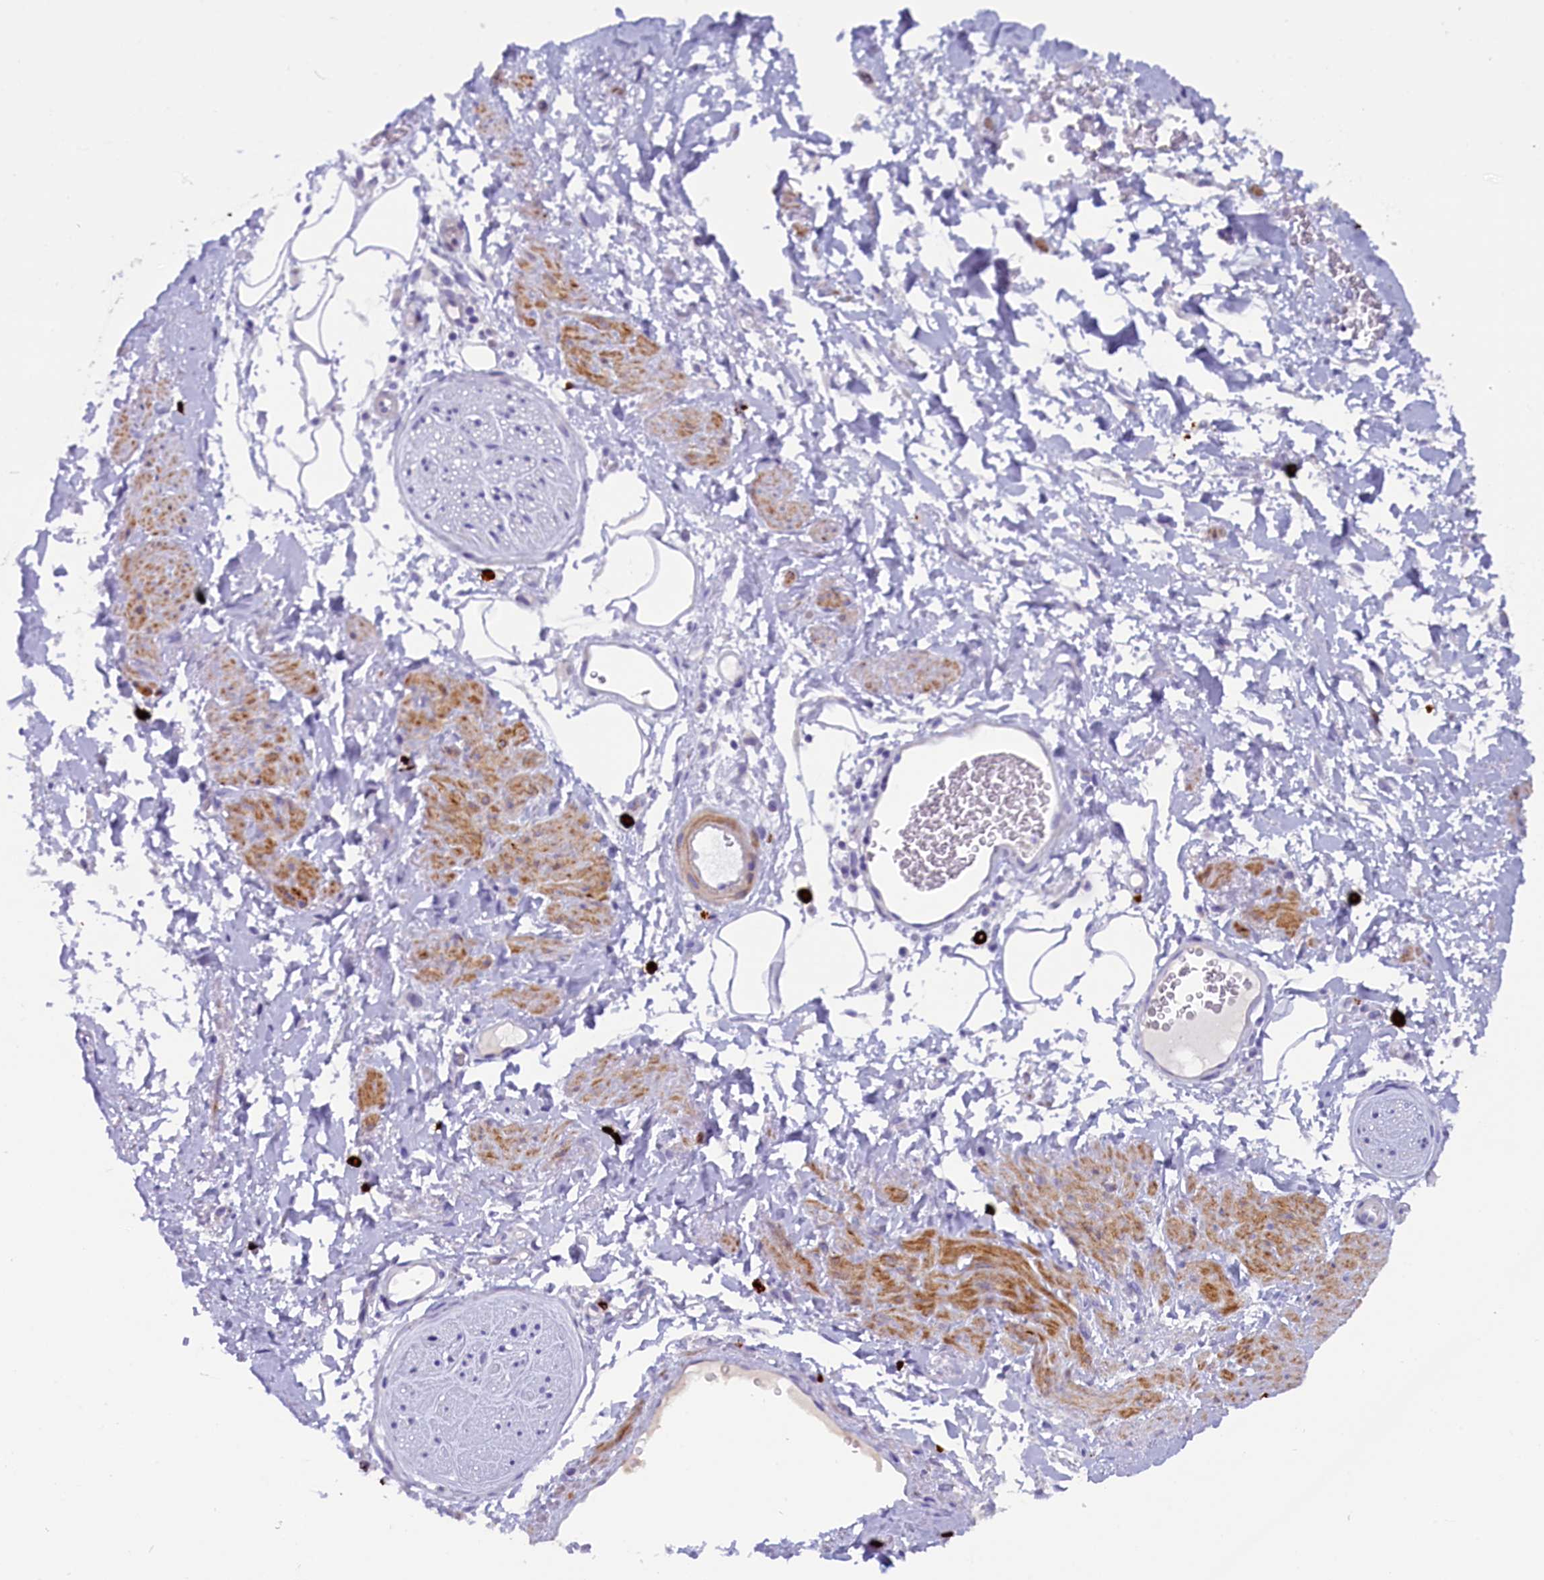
{"staining": {"intensity": "negative", "quantity": "none", "location": "none"}, "tissue": "adipose tissue", "cell_type": "Adipocytes", "image_type": "normal", "snomed": [{"axis": "morphology", "description": "Normal tissue, NOS"}, {"axis": "morphology", "description": "Adenocarcinoma, NOS"}, {"axis": "topography", "description": "Rectum"}, {"axis": "topography", "description": "Vagina"}, {"axis": "topography", "description": "Peripheral nerve tissue"}], "caption": "Immunohistochemical staining of benign human adipose tissue shows no significant staining in adipocytes.", "gene": "RTTN", "patient": {"sex": "female", "age": 71}}